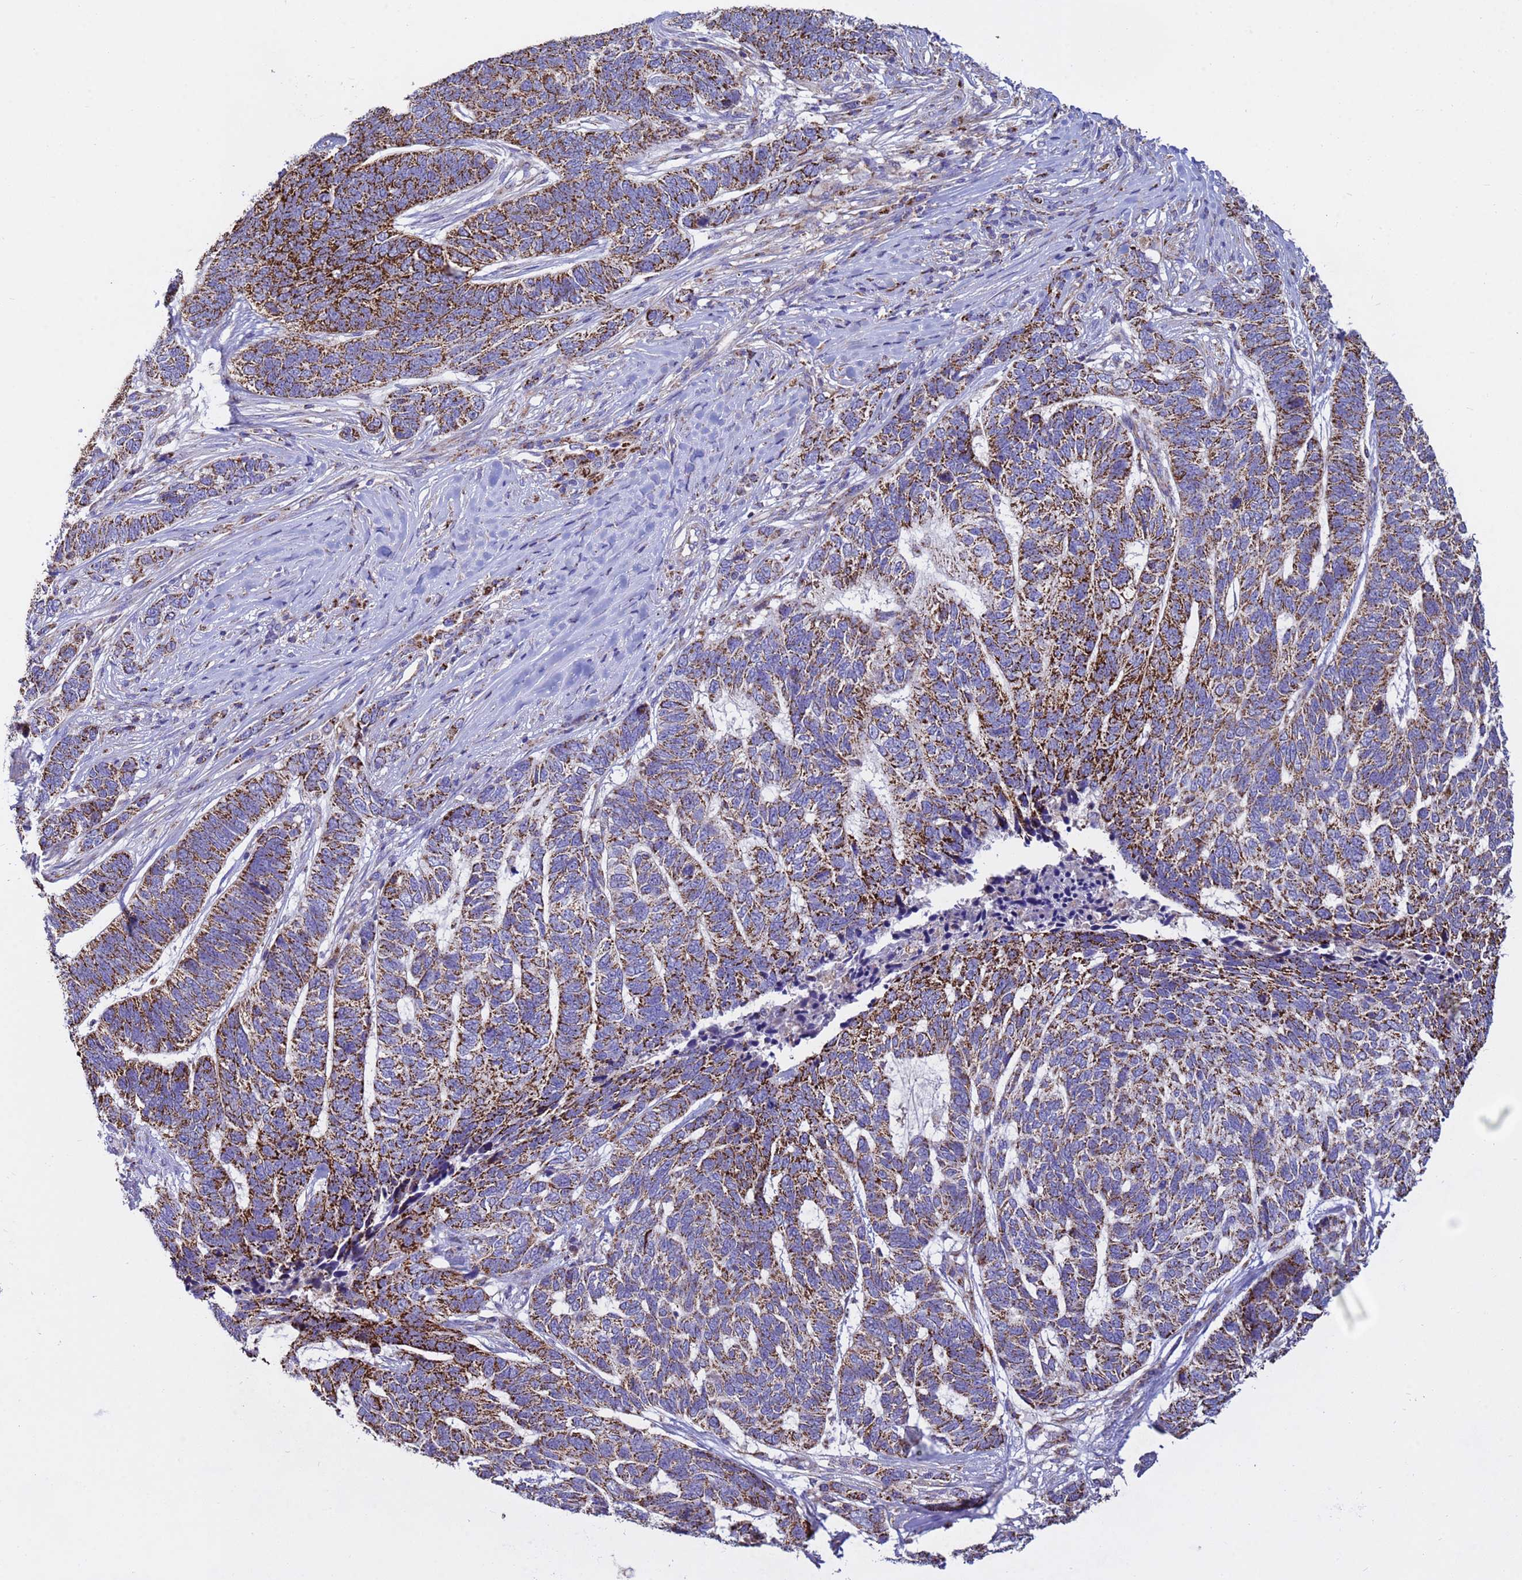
{"staining": {"intensity": "strong", "quantity": ">75%", "location": "cytoplasmic/membranous"}, "tissue": "skin cancer", "cell_type": "Tumor cells", "image_type": "cancer", "snomed": [{"axis": "morphology", "description": "Basal cell carcinoma"}, {"axis": "topography", "description": "Skin"}], "caption": "A brown stain highlights strong cytoplasmic/membranous positivity of a protein in skin basal cell carcinoma tumor cells. (DAB IHC, brown staining for protein, blue staining for nuclei).", "gene": "TUBGCP3", "patient": {"sex": "female", "age": 65}}